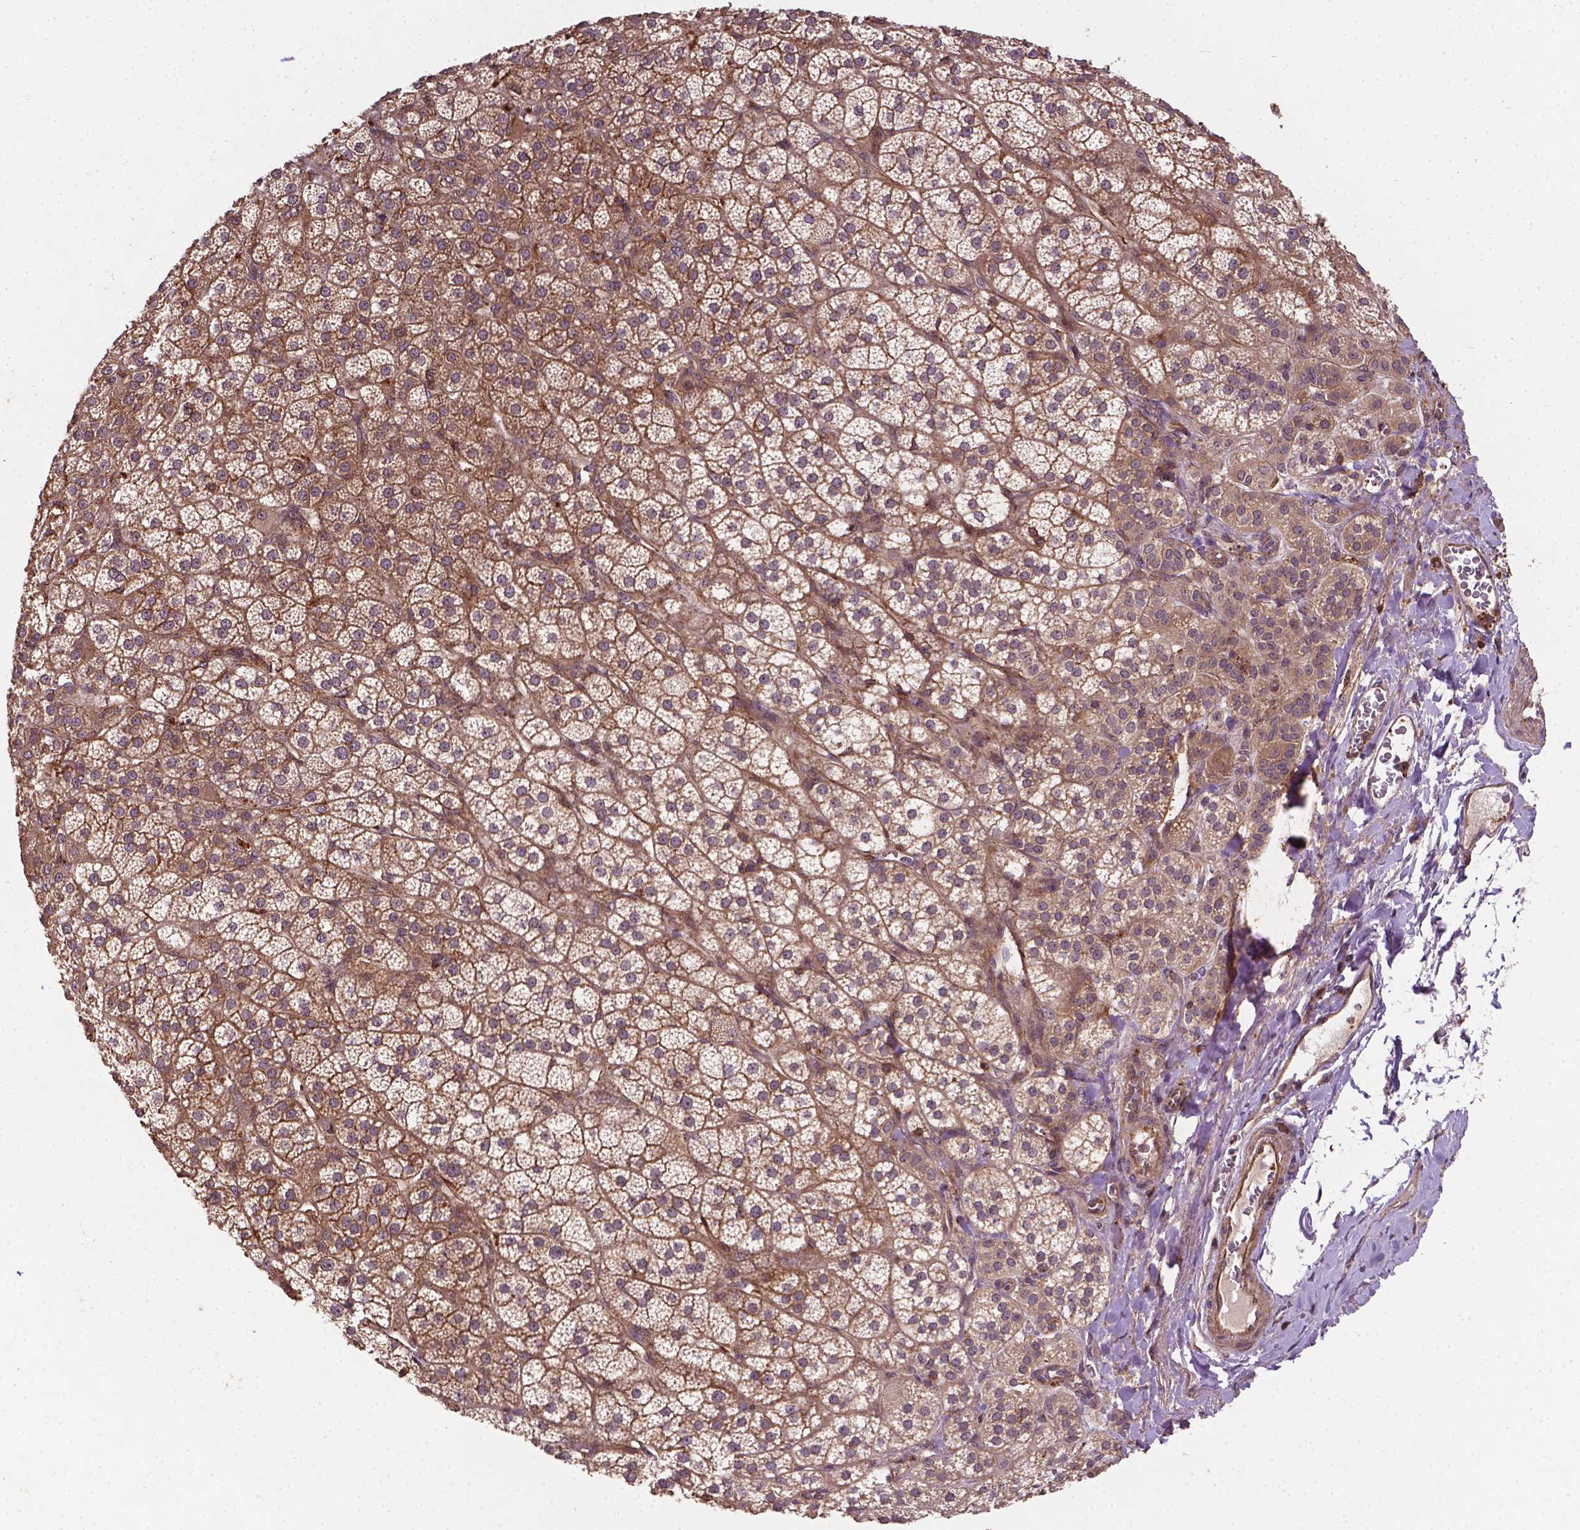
{"staining": {"intensity": "moderate", "quantity": ">75%", "location": "cytoplasmic/membranous"}, "tissue": "adrenal gland", "cell_type": "Glandular cells", "image_type": "normal", "snomed": [{"axis": "morphology", "description": "Normal tissue, NOS"}, {"axis": "topography", "description": "Adrenal gland"}], "caption": "The histopathology image demonstrates staining of normal adrenal gland, revealing moderate cytoplasmic/membranous protein expression (brown color) within glandular cells. (DAB IHC, brown staining for protein, blue staining for nuclei).", "gene": "ZMYND19", "patient": {"sex": "female", "age": 60}}